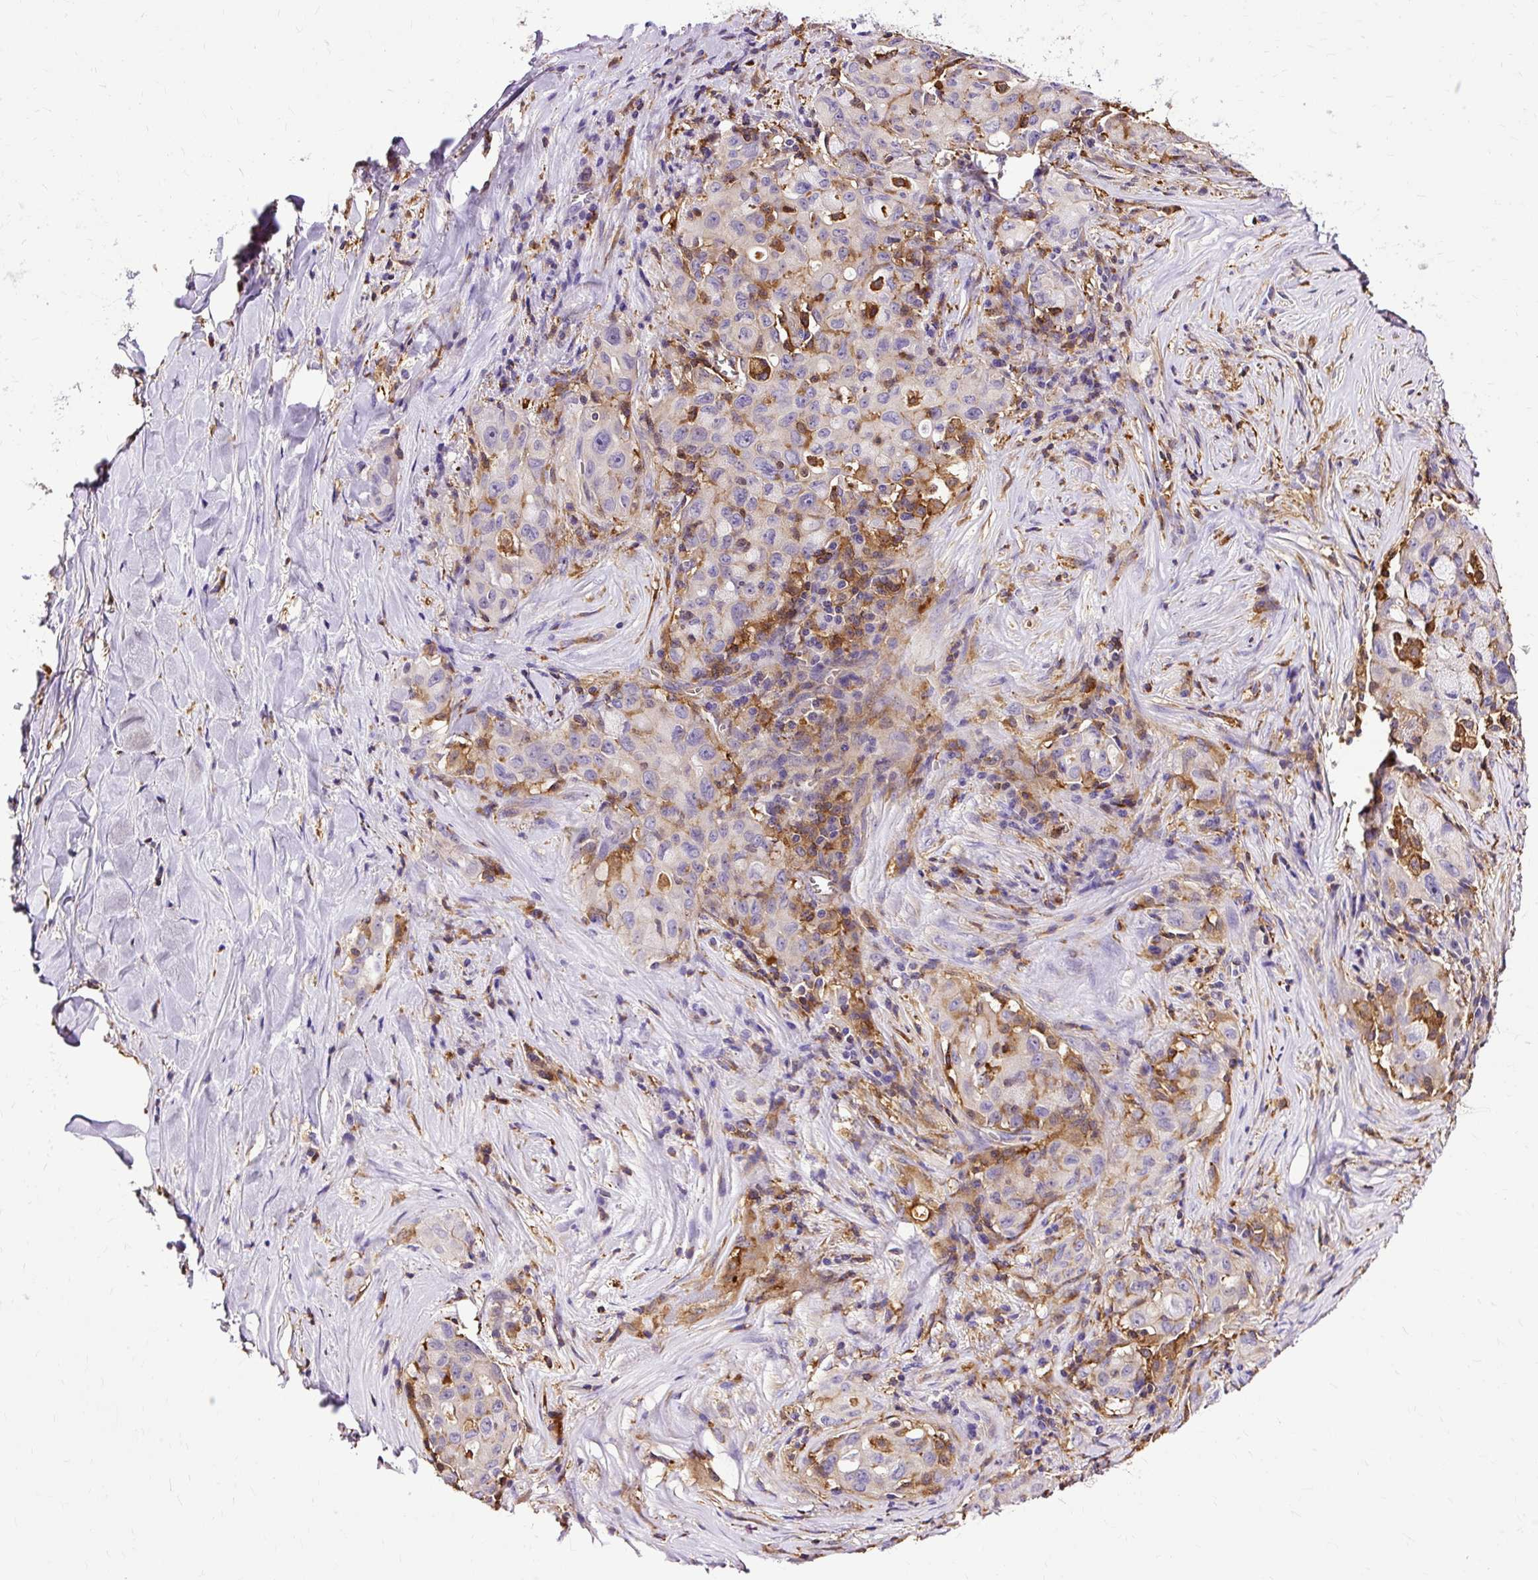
{"staining": {"intensity": "negative", "quantity": "none", "location": "none"}, "tissue": "lung cancer", "cell_type": "Tumor cells", "image_type": "cancer", "snomed": [{"axis": "morphology", "description": "Adenocarcinoma, NOS"}, {"axis": "topography", "description": "Lung"}], "caption": "The photomicrograph displays no significant expression in tumor cells of lung cancer.", "gene": "TWF2", "patient": {"sex": "female", "age": 44}}